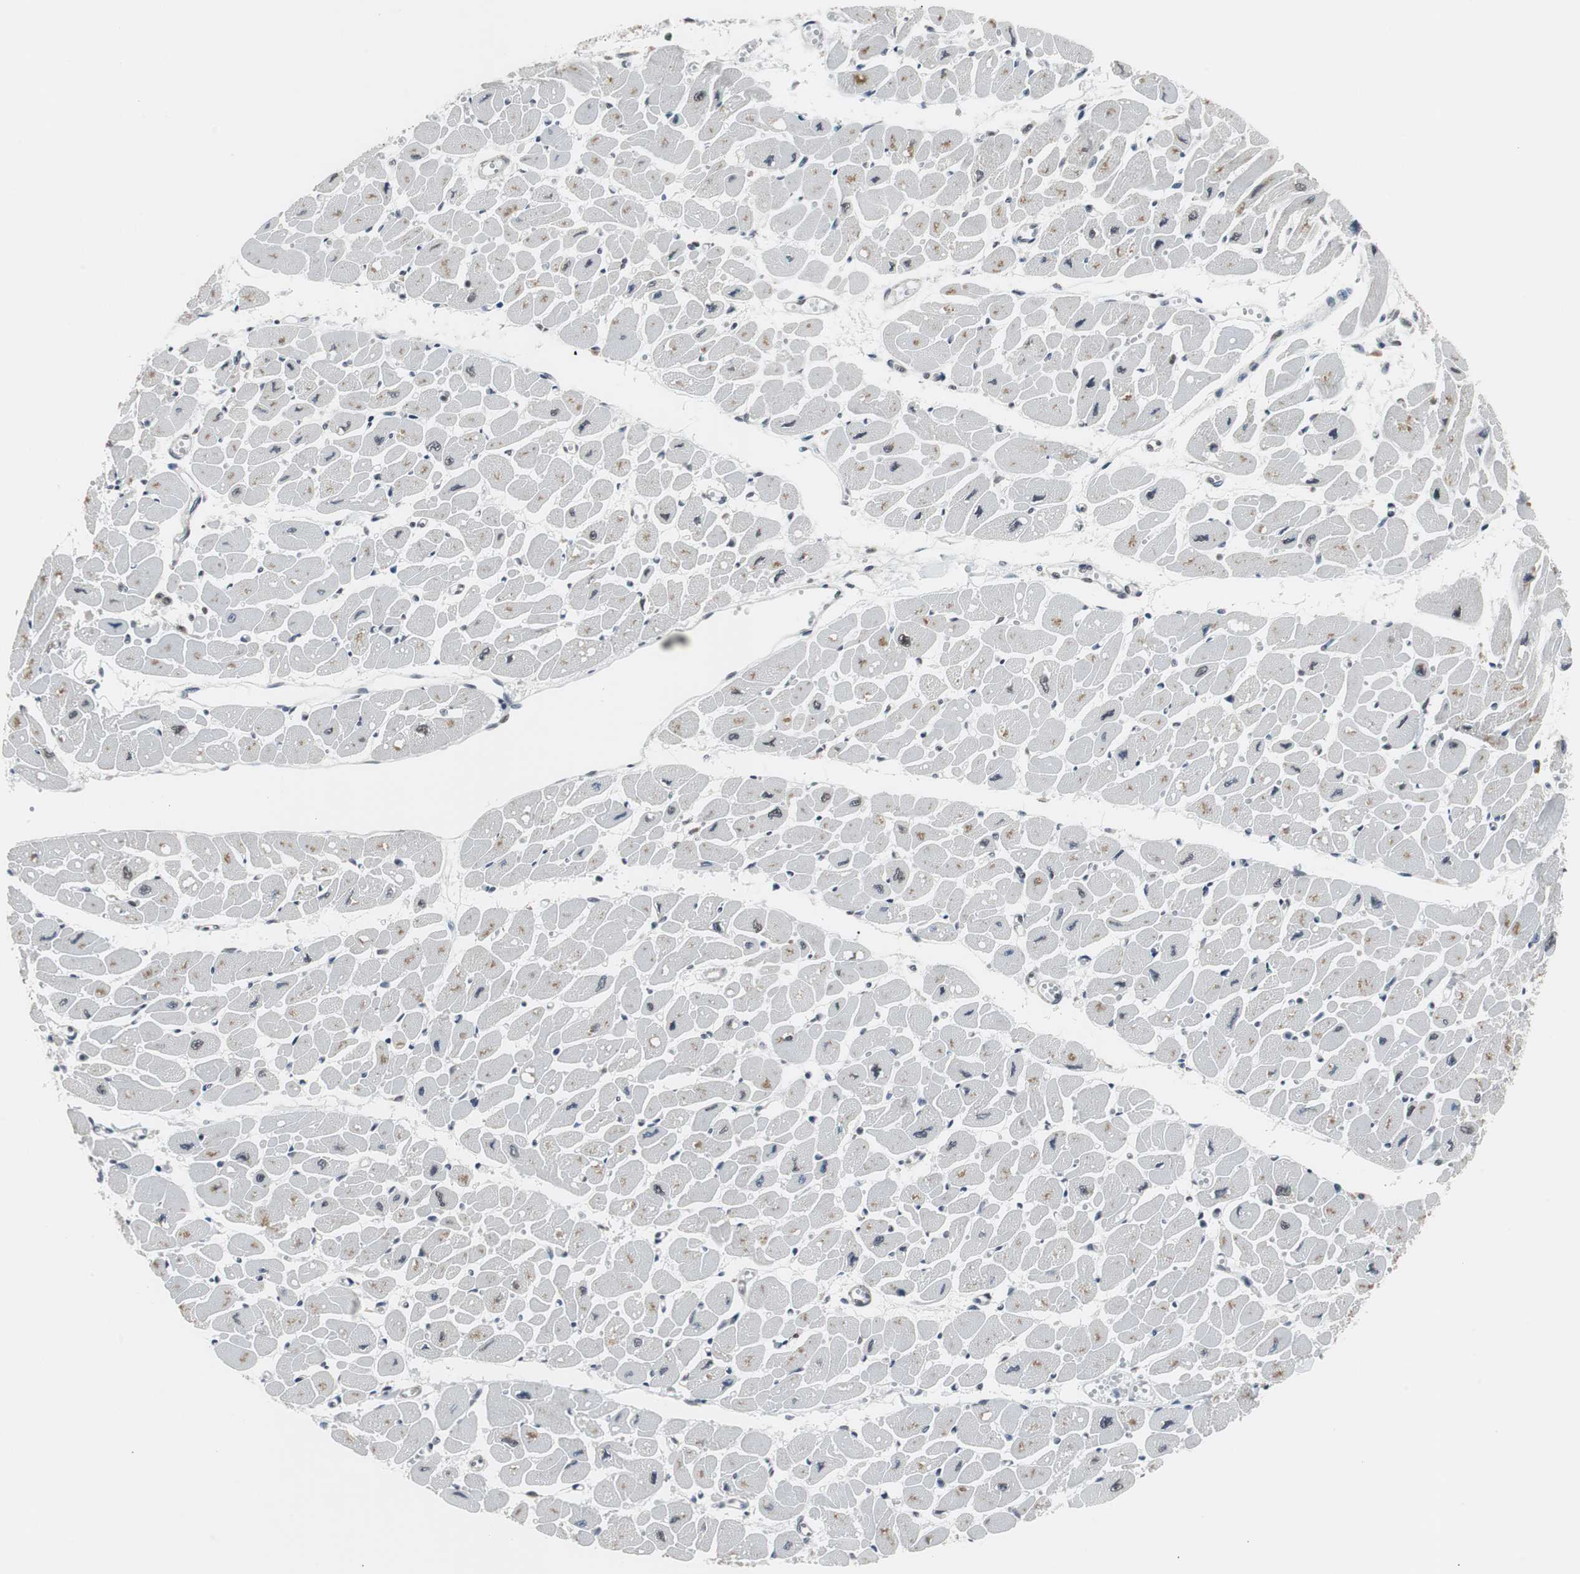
{"staining": {"intensity": "moderate", "quantity": "25%-75%", "location": "cytoplasmic/membranous"}, "tissue": "heart muscle", "cell_type": "Cardiomyocytes", "image_type": "normal", "snomed": [{"axis": "morphology", "description": "Normal tissue, NOS"}, {"axis": "topography", "description": "Heart"}], "caption": "Protein staining of unremarkable heart muscle reveals moderate cytoplasmic/membranous expression in about 25%-75% of cardiomyocytes. The staining is performed using DAB (3,3'-diaminobenzidine) brown chromogen to label protein expression. The nuclei are counter-stained blue using hematoxylin.", "gene": "TAF7", "patient": {"sex": "female", "age": 54}}